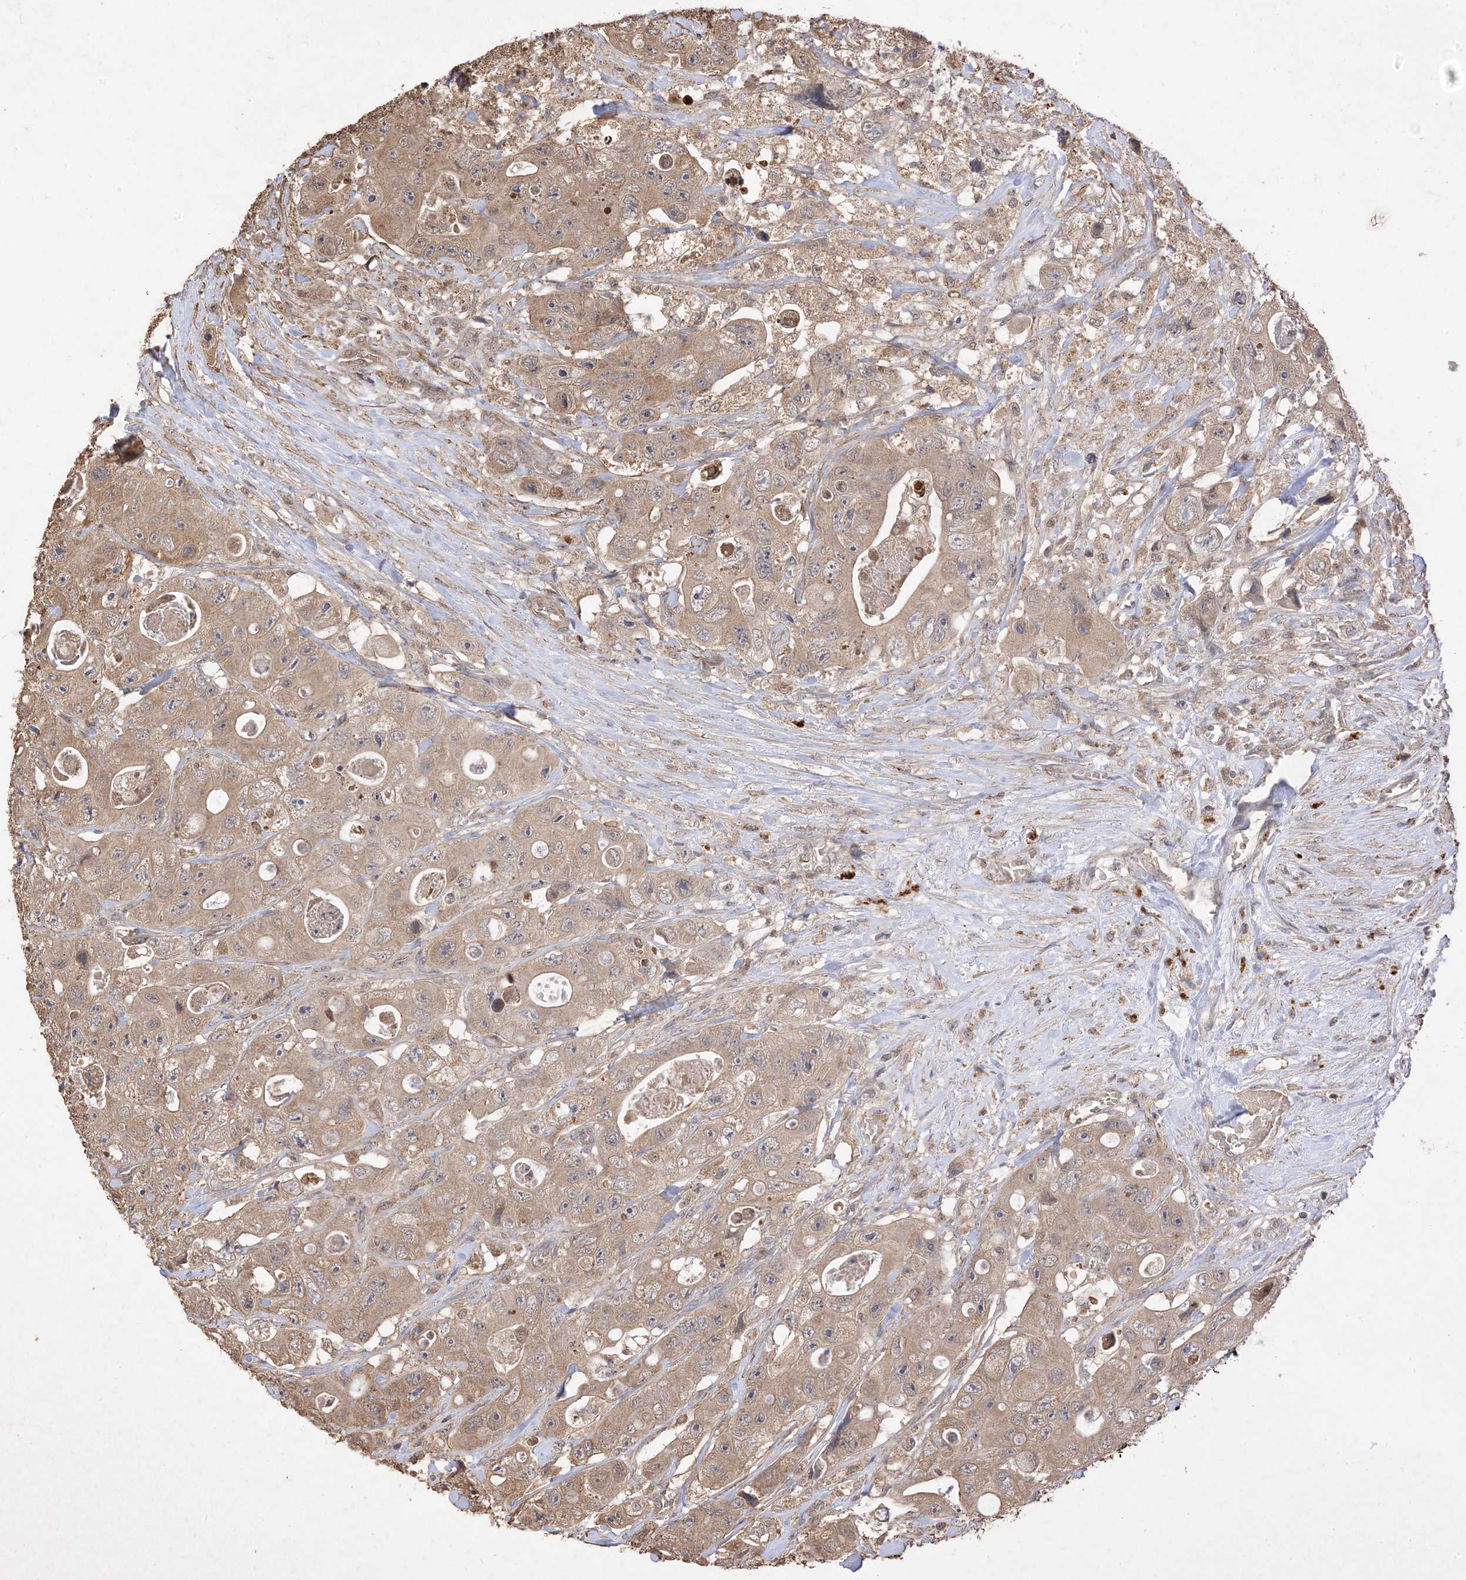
{"staining": {"intensity": "moderate", "quantity": ">75%", "location": "cytoplasmic/membranous"}, "tissue": "colorectal cancer", "cell_type": "Tumor cells", "image_type": "cancer", "snomed": [{"axis": "morphology", "description": "Adenocarcinoma, NOS"}, {"axis": "topography", "description": "Colon"}], "caption": "Human colorectal cancer (adenocarcinoma) stained for a protein (brown) displays moderate cytoplasmic/membranous positive positivity in approximately >75% of tumor cells.", "gene": "HPS4", "patient": {"sex": "female", "age": 46}}